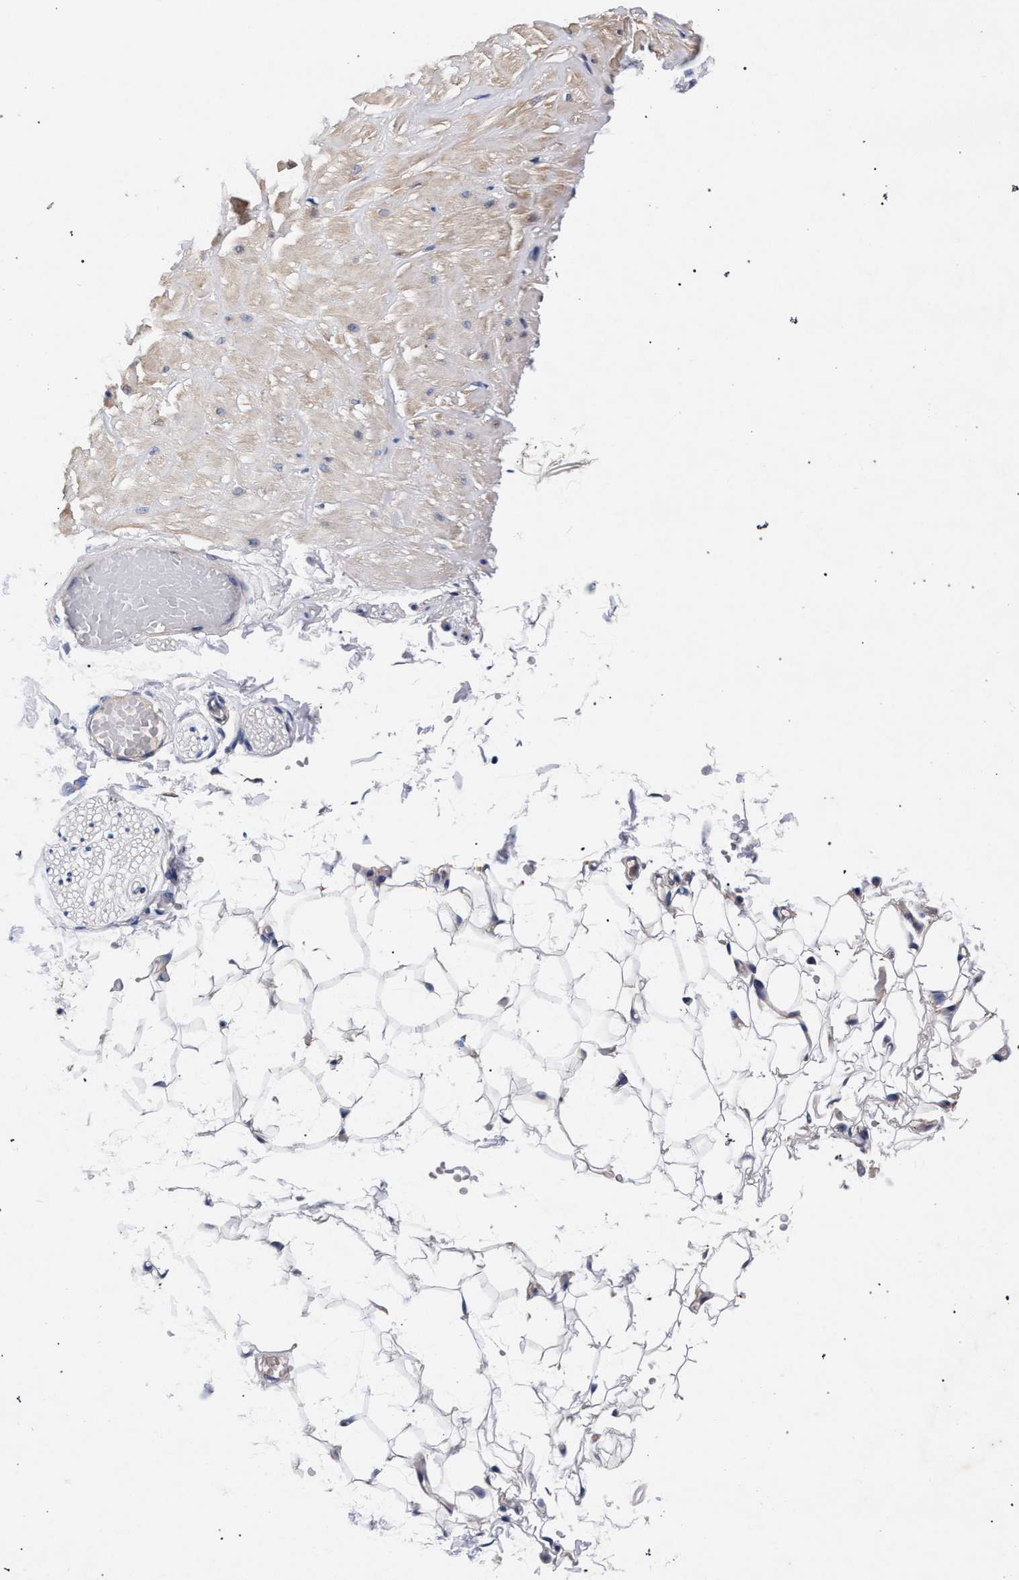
{"staining": {"intensity": "negative", "quantity": "none", "location": "none"}, "tissue": "adipose tissue", "cell_type": "Adipocytes", "image_type": "normal", "snomed": [{"axis": "morphology", "description": "Normal tissue, NOS"}, {"axis": "topography", "description": "Adipose tissue"}, {"axis": "topography", "description": "Vascular tissue"}, {"axis": "topography", "description": "Peripheral nerve tissue"}], "caption": "The immunohistochemistry (IHC) photomicrograph has no significant positivity in adipocytes of adipose tissue.", "gene": "CFAP95", "patient": {"sex": "male", "age": 25}}